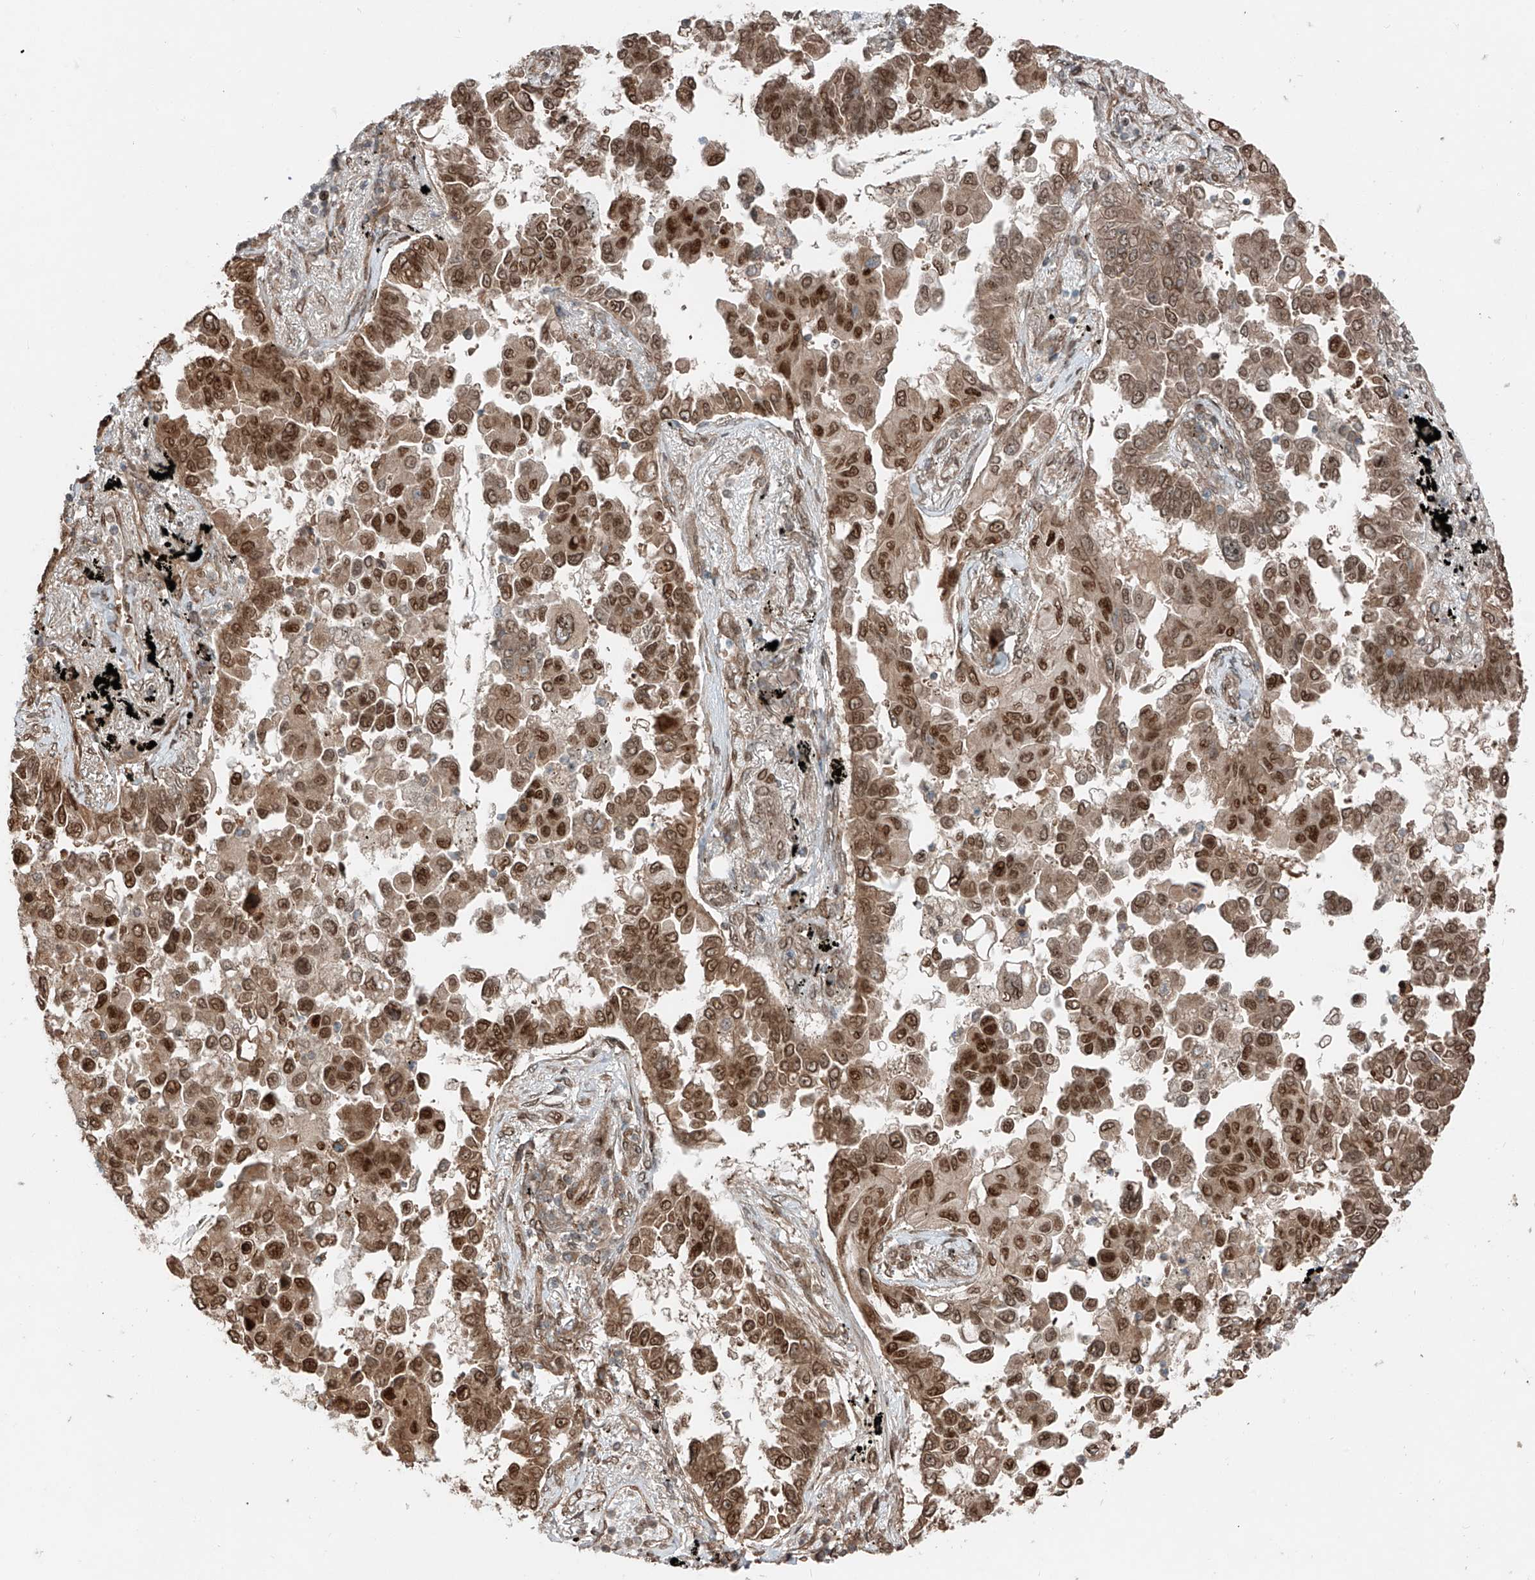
{"staining": {"intensity": "moderate", "quantity": ">75%", "location": "cytoplasmic/membranous,nuclear"}, "tissue": "lung cancer", "cell_type": "Tumor cells", "image_type": "cancer", "snomed": [{"axis": "morphology", "description": "Adenocarcinoma, NOS"}, {"axis": "topography", "description": "Lung"}], "caption": "Adenocarcinoma (lung) stained with a brown dye demonstrates moderate cytoplasmic/membranous and nuclear positive positivity in approximately >75% of tumor cells.", "gene": "CEP162", "patient": {"sex": "female", "age": 67}}